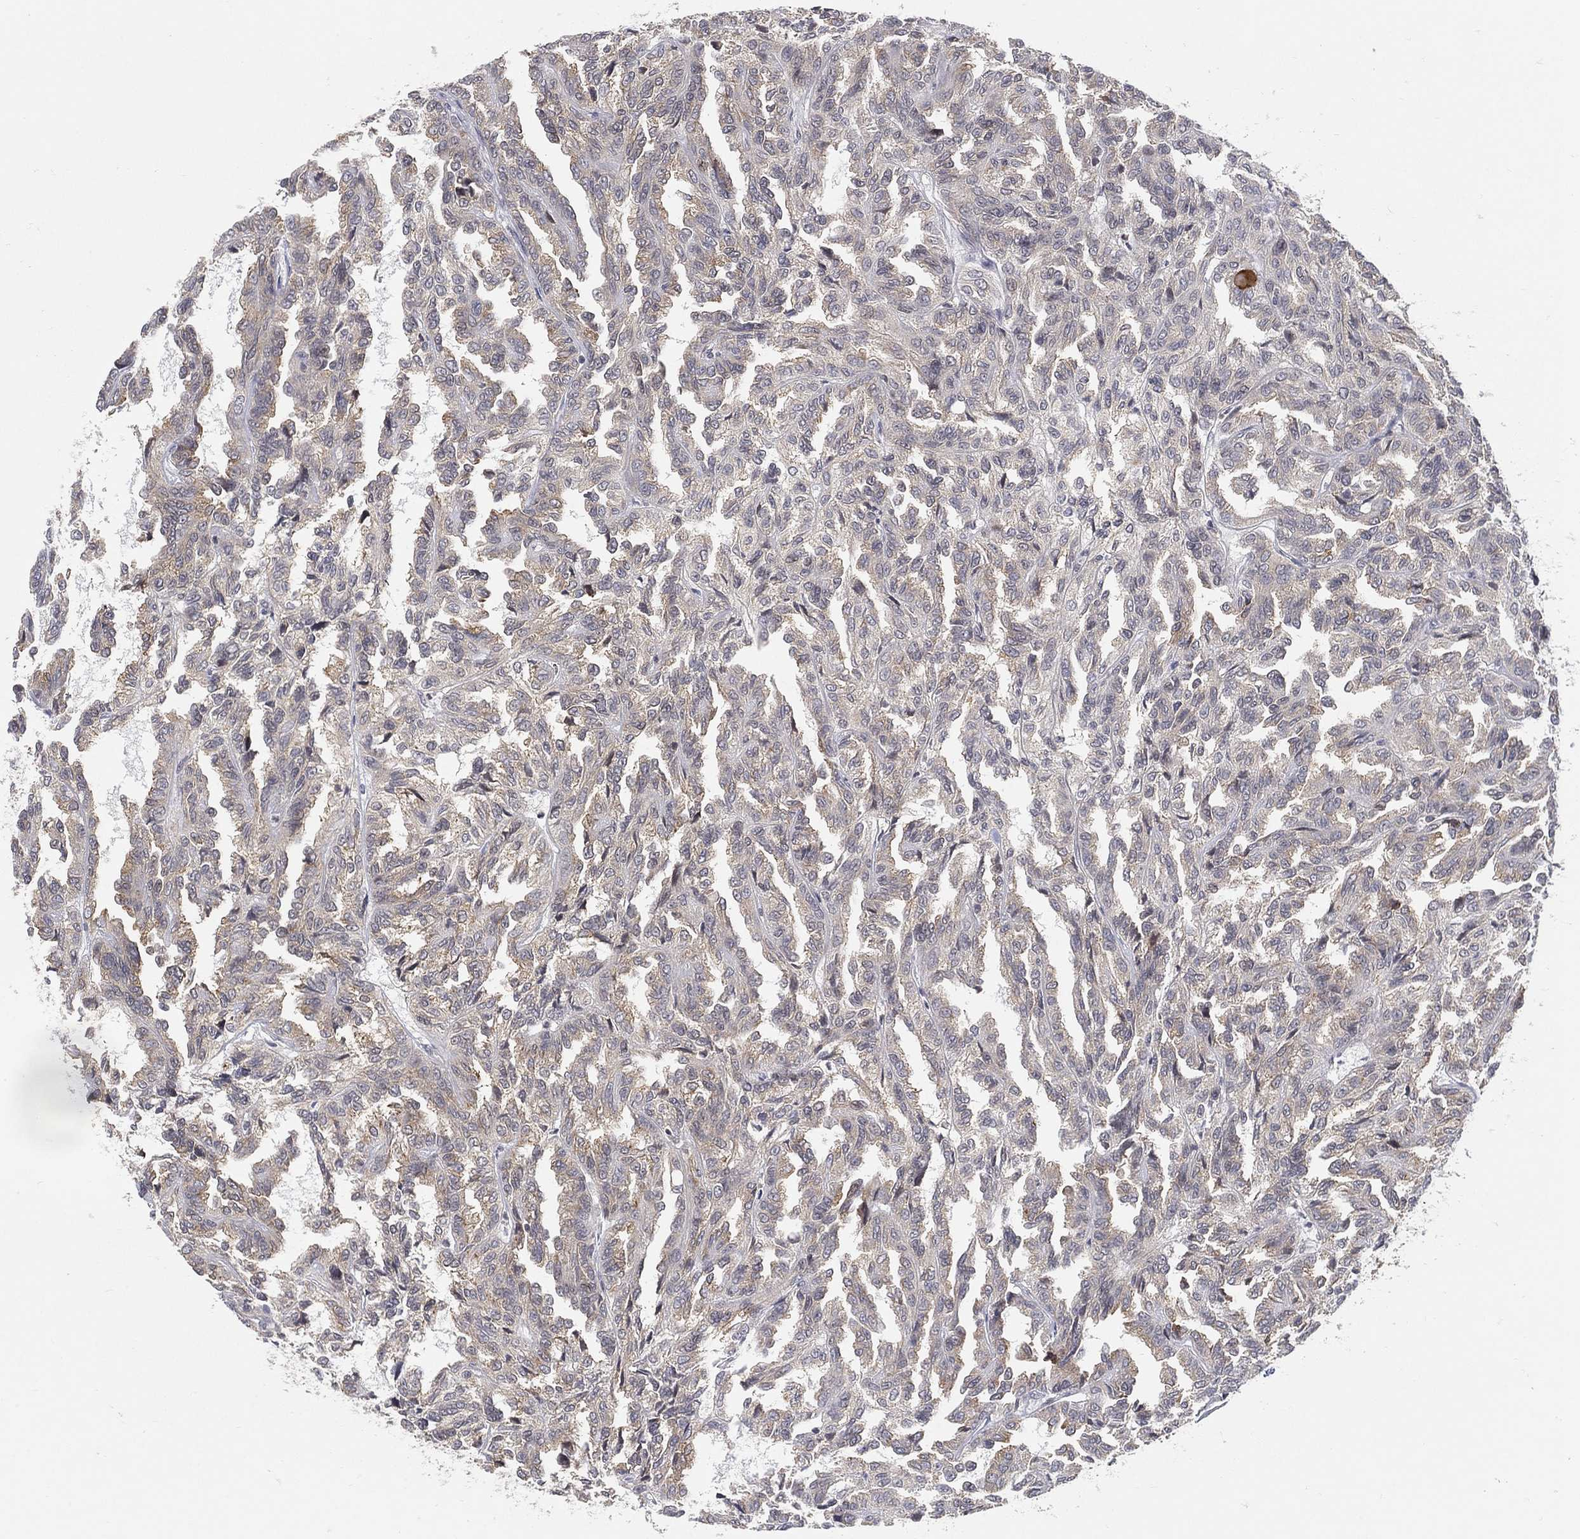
{"staining": {"intensity": "negative", "quantity": "none", "location": "none"}, "tissue": "renal cancer", "cell_type": "Tumor cells", "image_type": "cancer", "snomed": [{"axis": "morphology", "description": "Adenocarcinoma, NOS"}, {"axis": "topography", "description": "Kidney"}], "caption": "Image shows no significant protein staining in tumor cells of renal cancer (adenocarcinoma).", "gene": "TMTC4", "patient": {"sex": "male", "age": 79}}